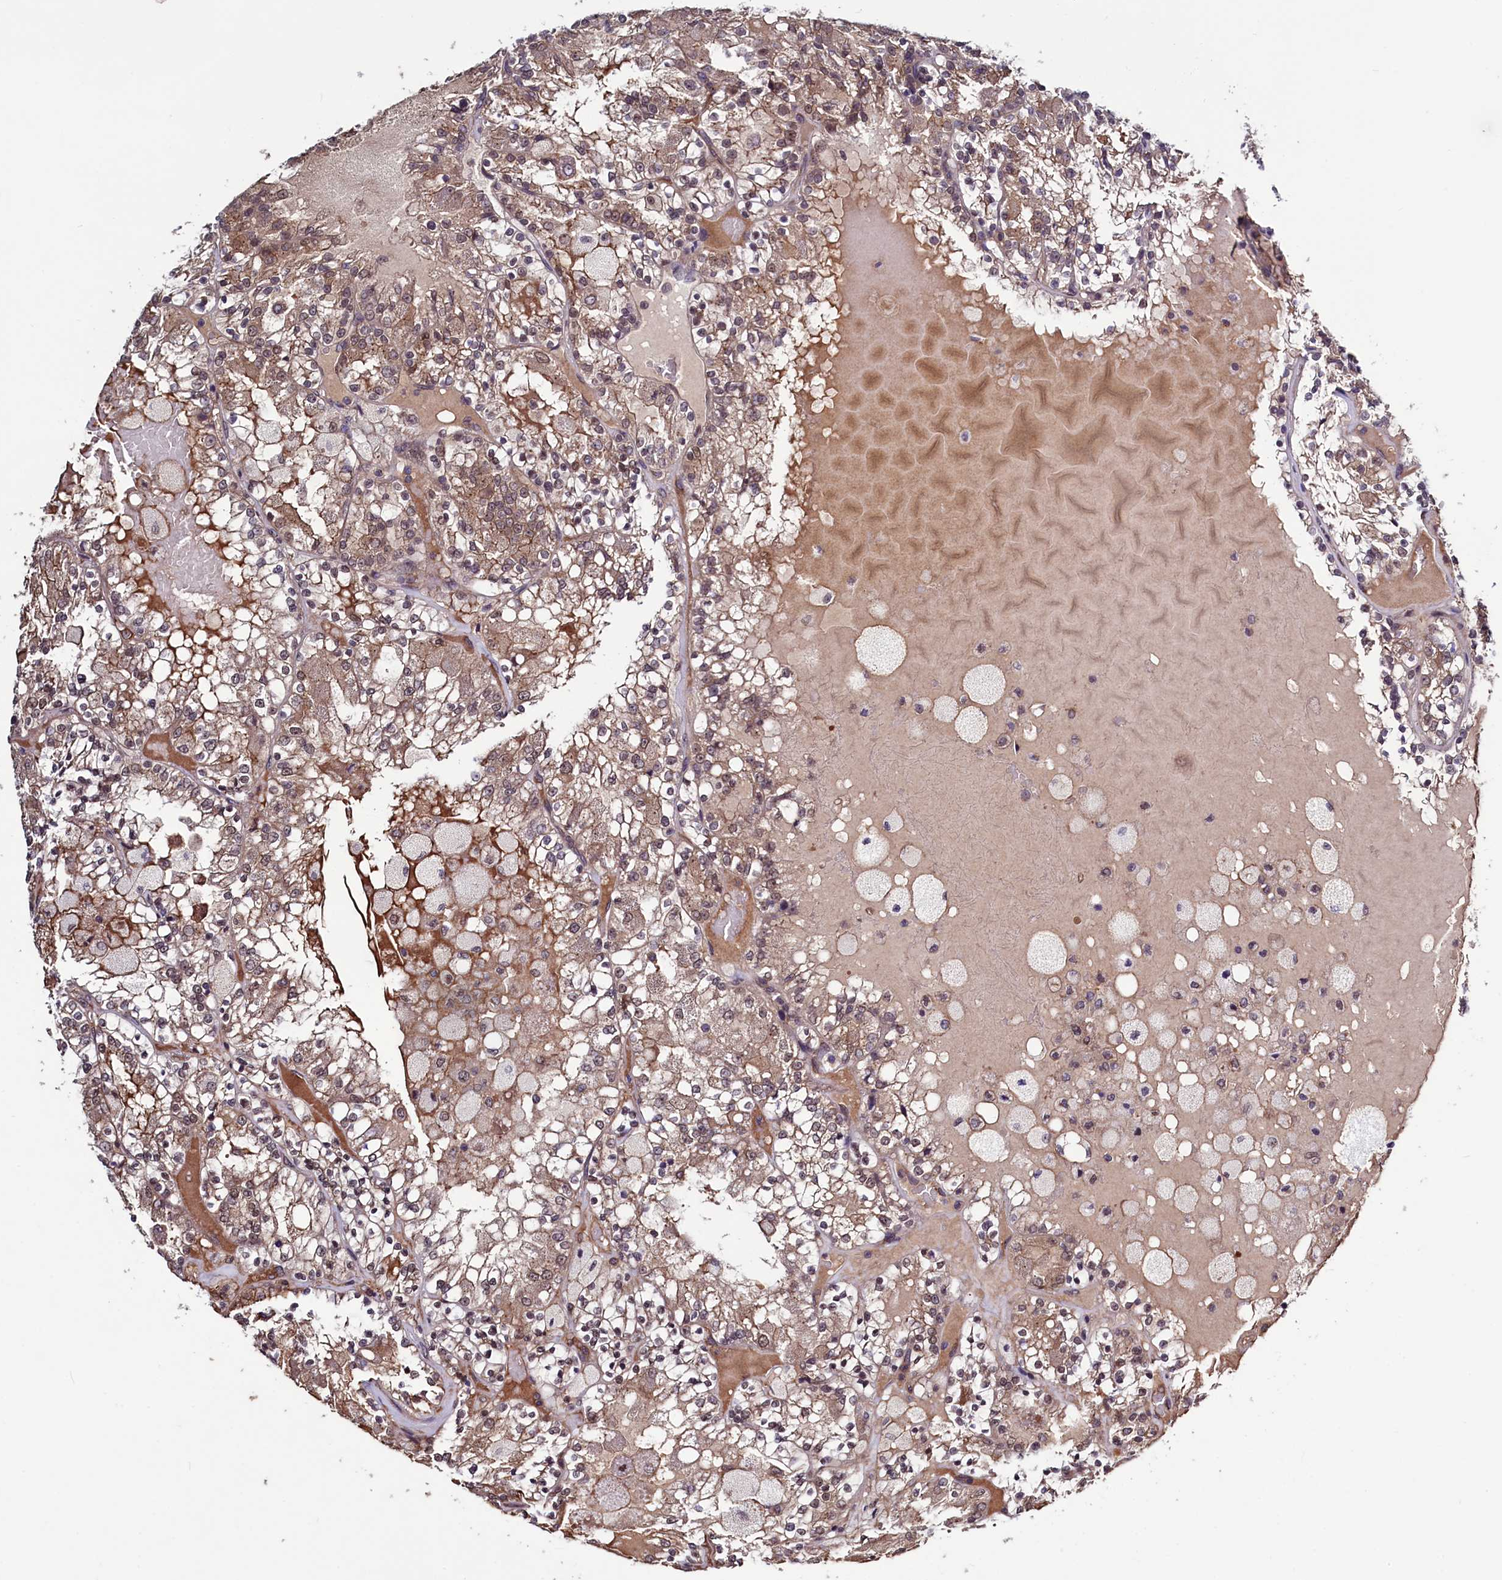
{"staining": {"intensity": "weak", "quantity": ">75%", "location": "cytoplasmic/membranous,nuclear"}, "tissue": "renal cancer", "cell_type": "Tumor cells", "image_type": "cancer", "snomed": [{"axis": "morphology", "description": "Adenocarcinoma, NOS"}, {"axis": "topography", "description": "Kidney"}], "caption": "A brown stain highlights weak cytoplasmic/membranous and nuclear staining of a protein in renal cancer (adenocarcinoma) tumor cells.", "gene": "SEC24C", "patient": {"sex": "female", "age": 56}}